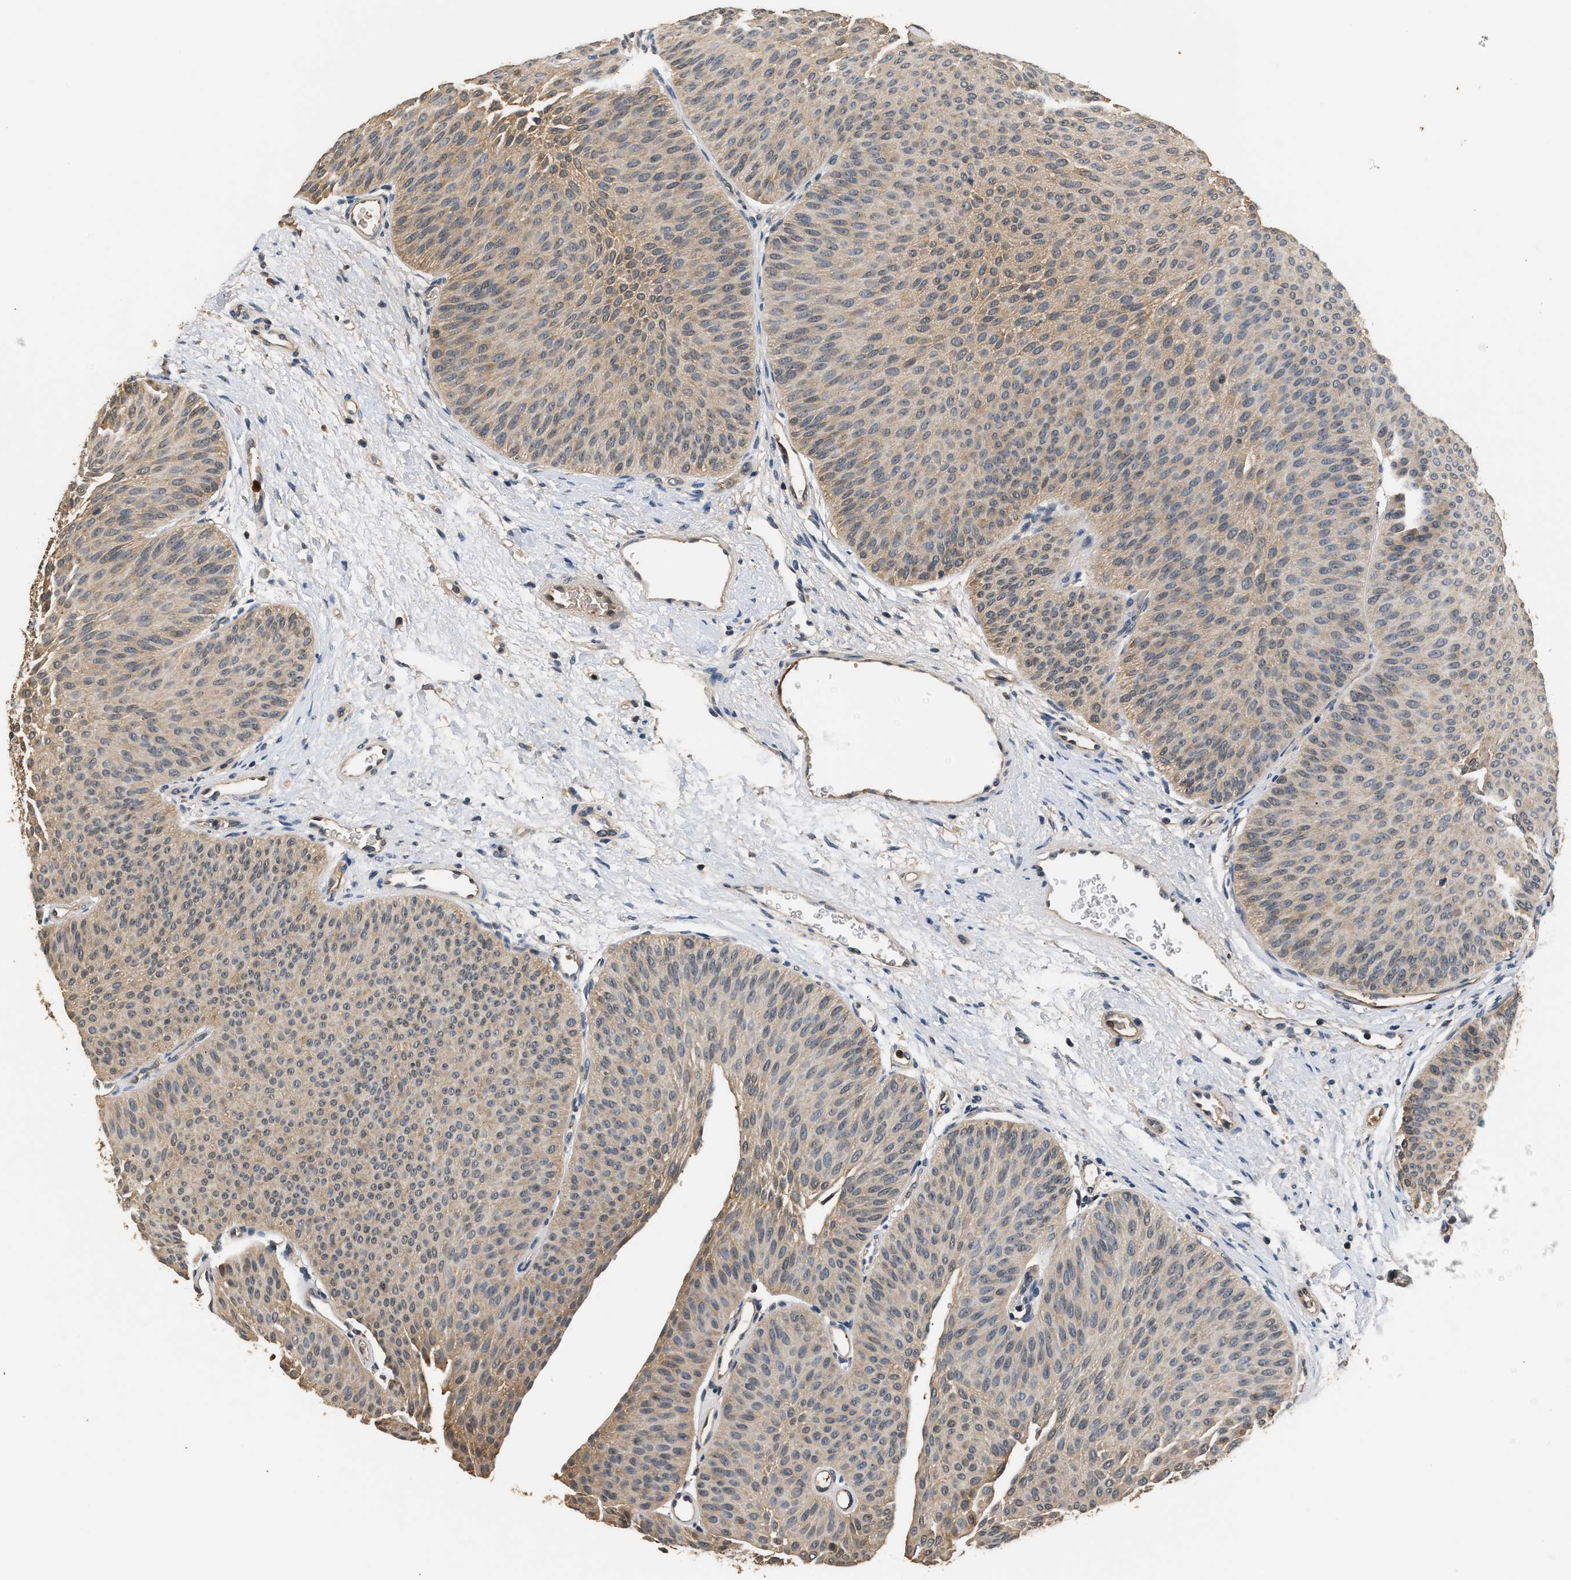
{"staining": {"intensity": "weak", "quantity": ">75%", "location": "cytoplasmic/membranous"}, "tissue": "urothelial cancer", "cell_type": "Tumor cells", "image_type": "cancer", "snomed": [{"axis": "morphology", "description": "Urothelial carcinoma, Low grade"}, {"axis": "morphology", "description": "Urothelial carcinoma, High grade"}, {"axis": "topography", "description": "Urinary bladder"}], "caption": "Protein staining by IHC exhibits weak cytoplasmic/membranous positivity in approximately >75% of tumor cells in urothelial cancer.", "gene": "GPI", "patient": {"sex": "male", "age": 35}}